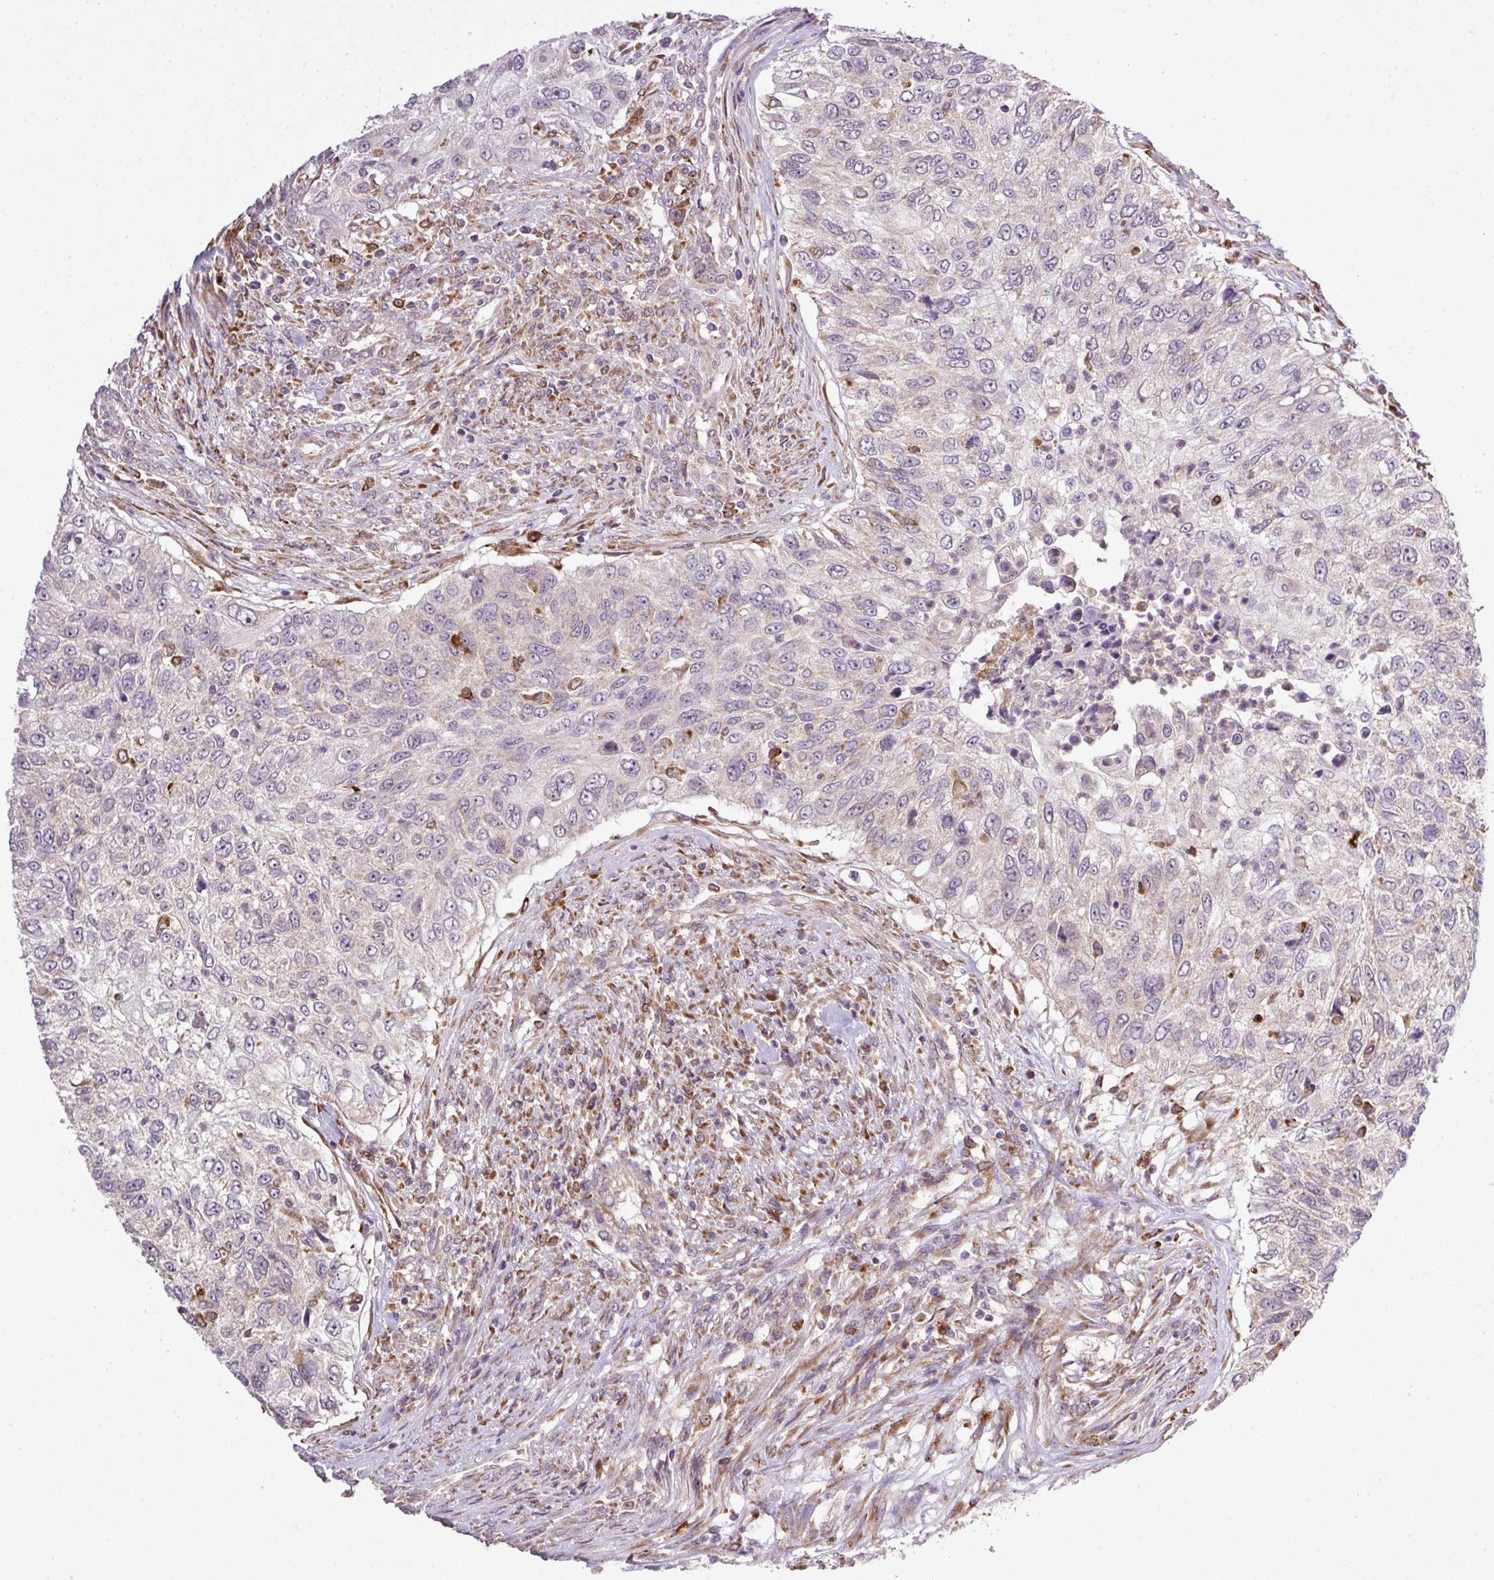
{"staining": {"intensity": "negative", "quantity": "none", "location": "none"}, "tissue": "urothelial cancer", "cell_type": "Tumor cells", "image_type": "cancer", "snomed": [{"axis": "morphology", "description": "Urothelial carcinoma, High grade"}, {"axis": "topography", "description": "Urinary bladder"}], "caption": "DAB immunohistochemical staining of human urothelial cancer shows no significant positivity in tumor cells.", "gene": "SMCO4", "patient": {"sex": "female", "age": 60}}